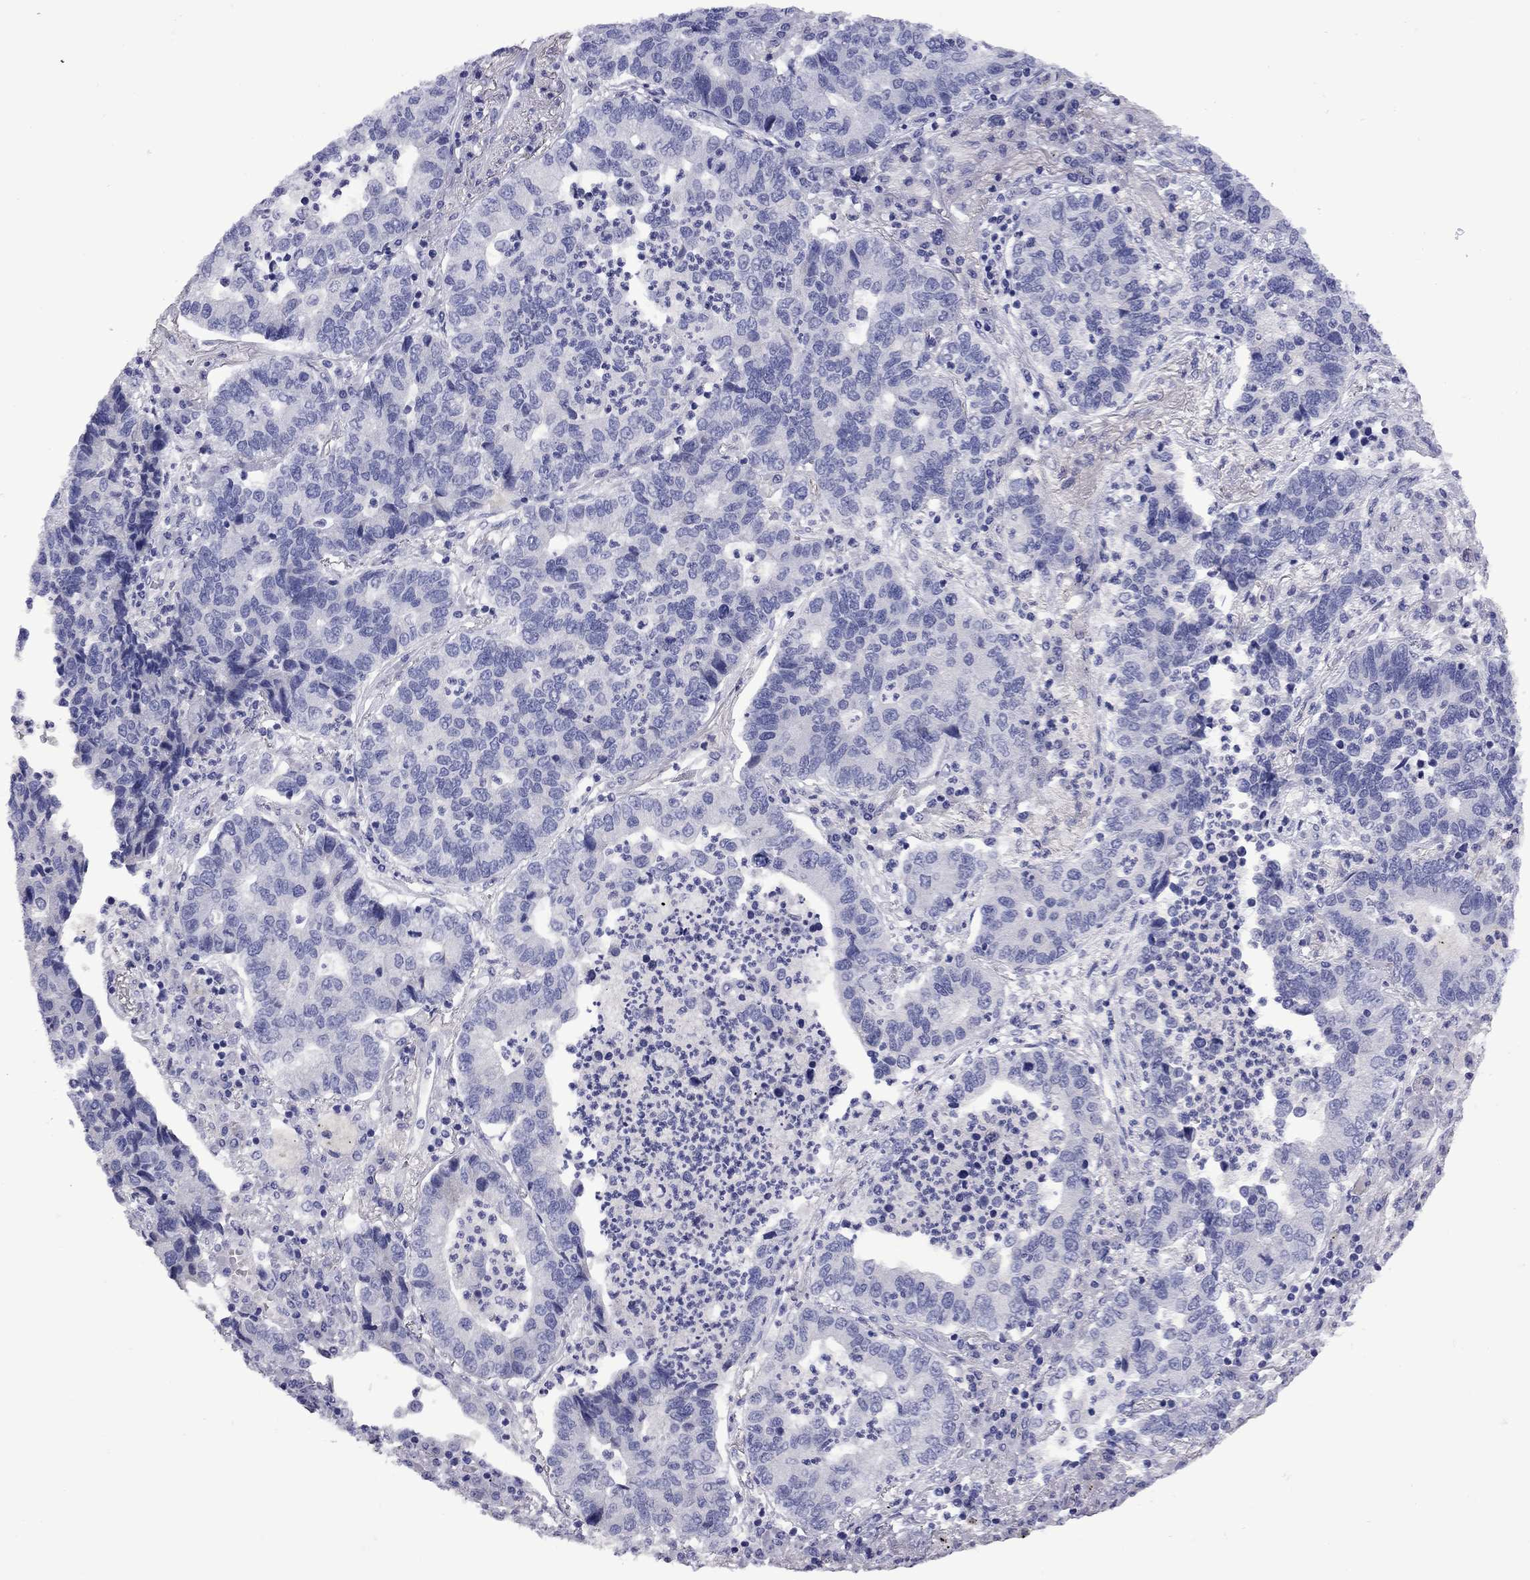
{"staining": {"intensity": "negative", "quantity": "none", "location": "none"}, "tissue": "lung cancer", "cell_type": "Tumor cells", "image_type": "cancer", "snomed": [{"axis": "morphology", "description": "Adenocarcinoma, NOS"}, {"axis": "topography", "description": "Lung"}], "caption": "IHC of lung cancer (adenocarcinoma) demonstrates no staining in tumor cells. (DAB (3,3'-diaminobenzidine) immunohistochemistry (IHC) with hematoxylin counter stain).", "gene": "EPPIN", "patient": {"sex": "female", "age": 57}}